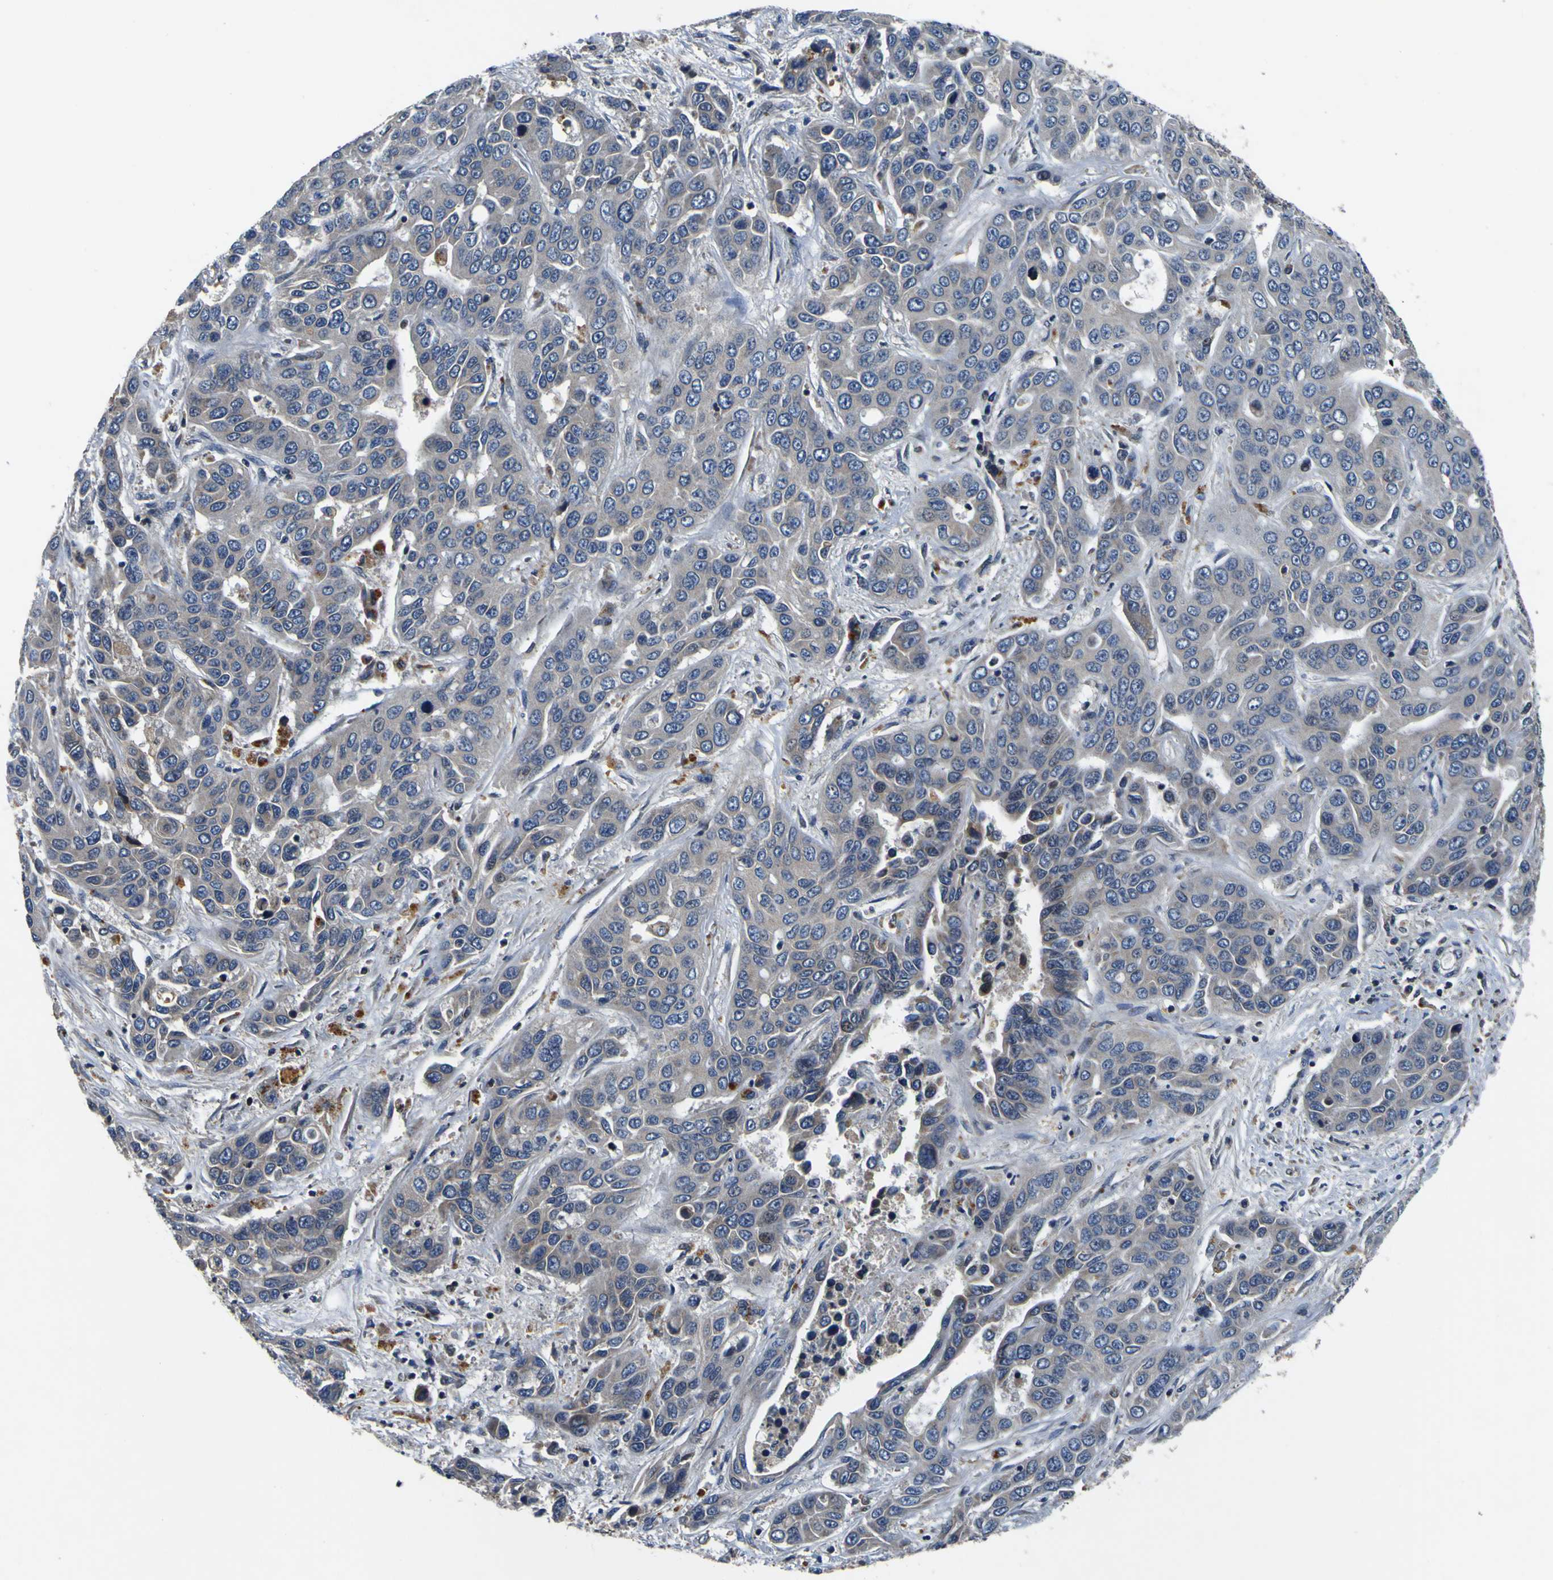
{"staining": {"intensity": "weak", "quantity": "<25%", "location": "cytoplasmic/membranous,nuclear"}, "tissue": "liver cancer", "cell_type": "Tumor cells", "image_type": "cancer", "snomed": [{"axis": "morphology", "description": "Cholangiocarcinoma"}, {"axis": "topography", "description": "Liver"}], "caption": "There is no significant expression in tumor cells of cholangiocarcinoma (liver). (Brightfield microscopy of DAB immunohistochemistry at high magnification).", "gene": "EPHB4", "patient": {"sex": "female", "age": 52}}